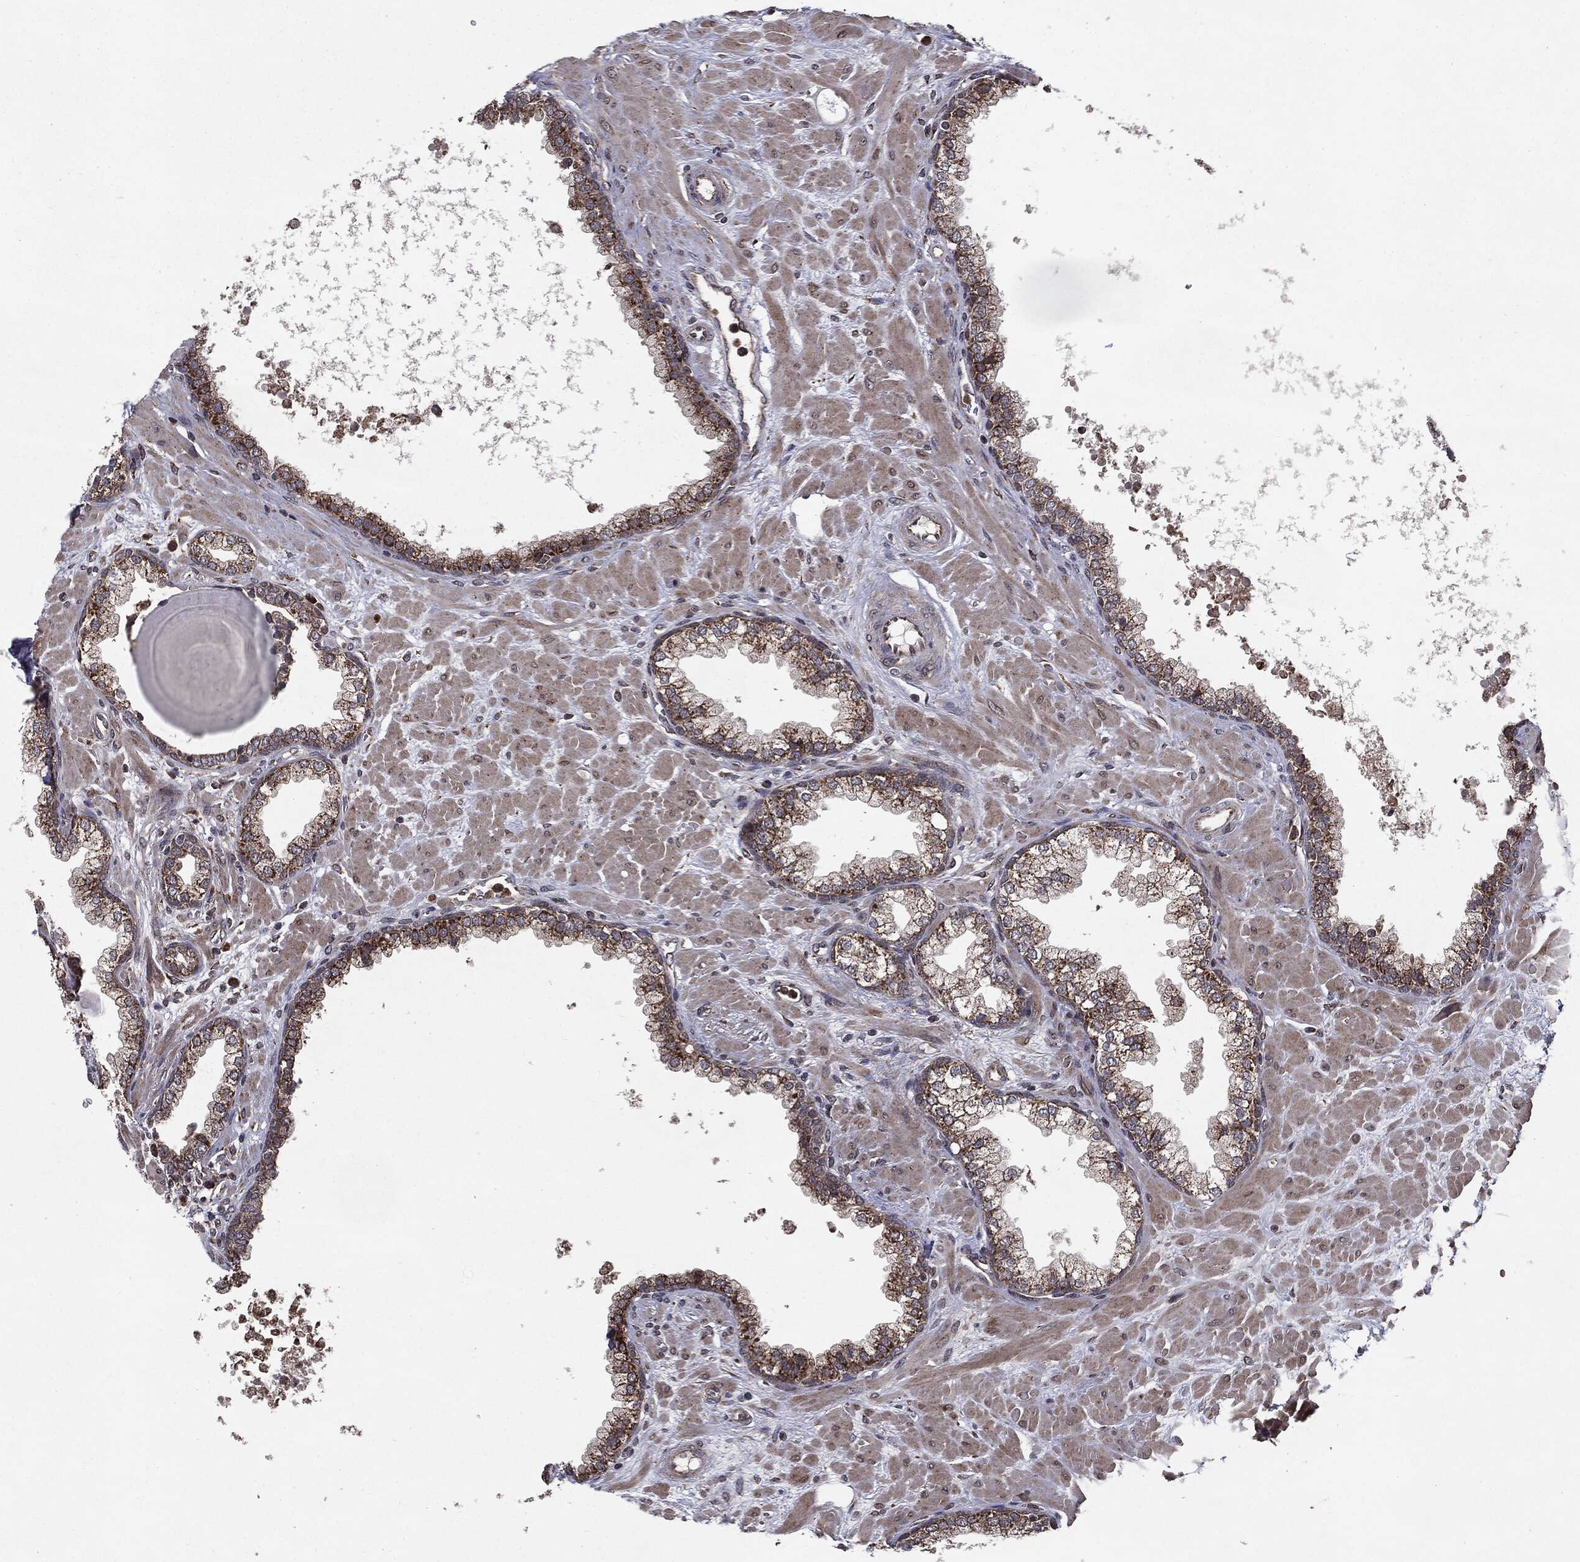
{"staining": {"intensity": "strong", "quantity": "25%-75%", "location": "cytoplasmic/membranous"}, "tissue": "prostate", "cell_type": "Glandular cells", "image_type": "normal", "snomed": [{"axis": "morphology", "description": "Normal tissue, NOS"}, {"axis": "topography", "description": "Prostate"}], "caption": "This is a photomicrograph of immunohistochemistry (IHC) staining of normal prostate, which shows strong positivity in the cytoplasmic/membranous of glandular cells.", "gene": "HDAC5", "patient": {"sex": "male", "age": 63}}